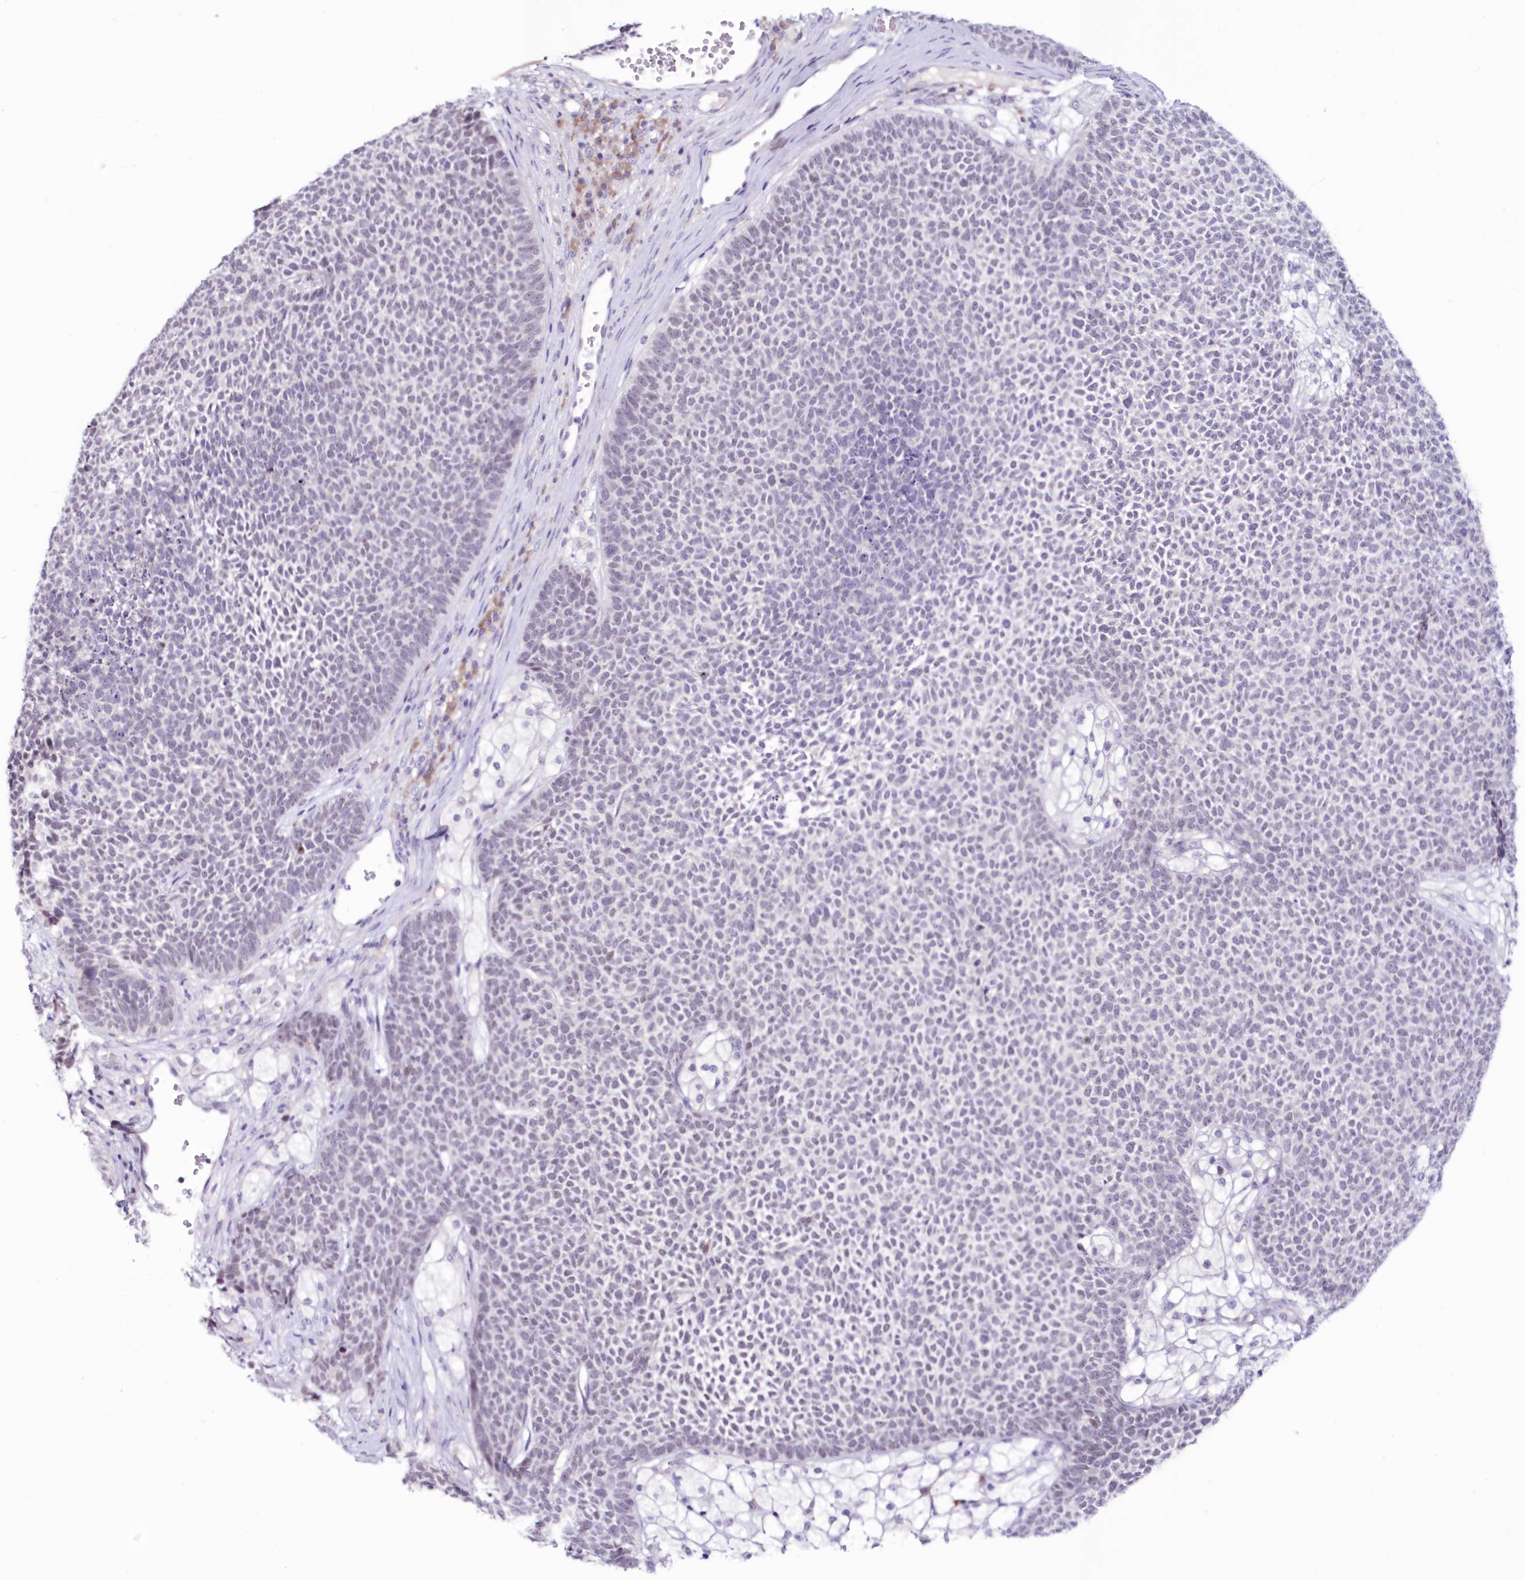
{"staining": {"intensity": "negative", "quantity": "none", "location": "none"}, "tissue": "skin cancer", "cell_type": "Tumor cells", "image_type": "cancer", "snomed": [{"axis": "morphology", "description": "Basal cell carcinoma"}, {"axis": "topography", "description": "Skin"}], "caption": "Tumor cells are negative for brown protein staining in skin cancer (basal cell carcinoma).", "gene": "SNED1", "patient": {"sex": "female", "age": 84}}